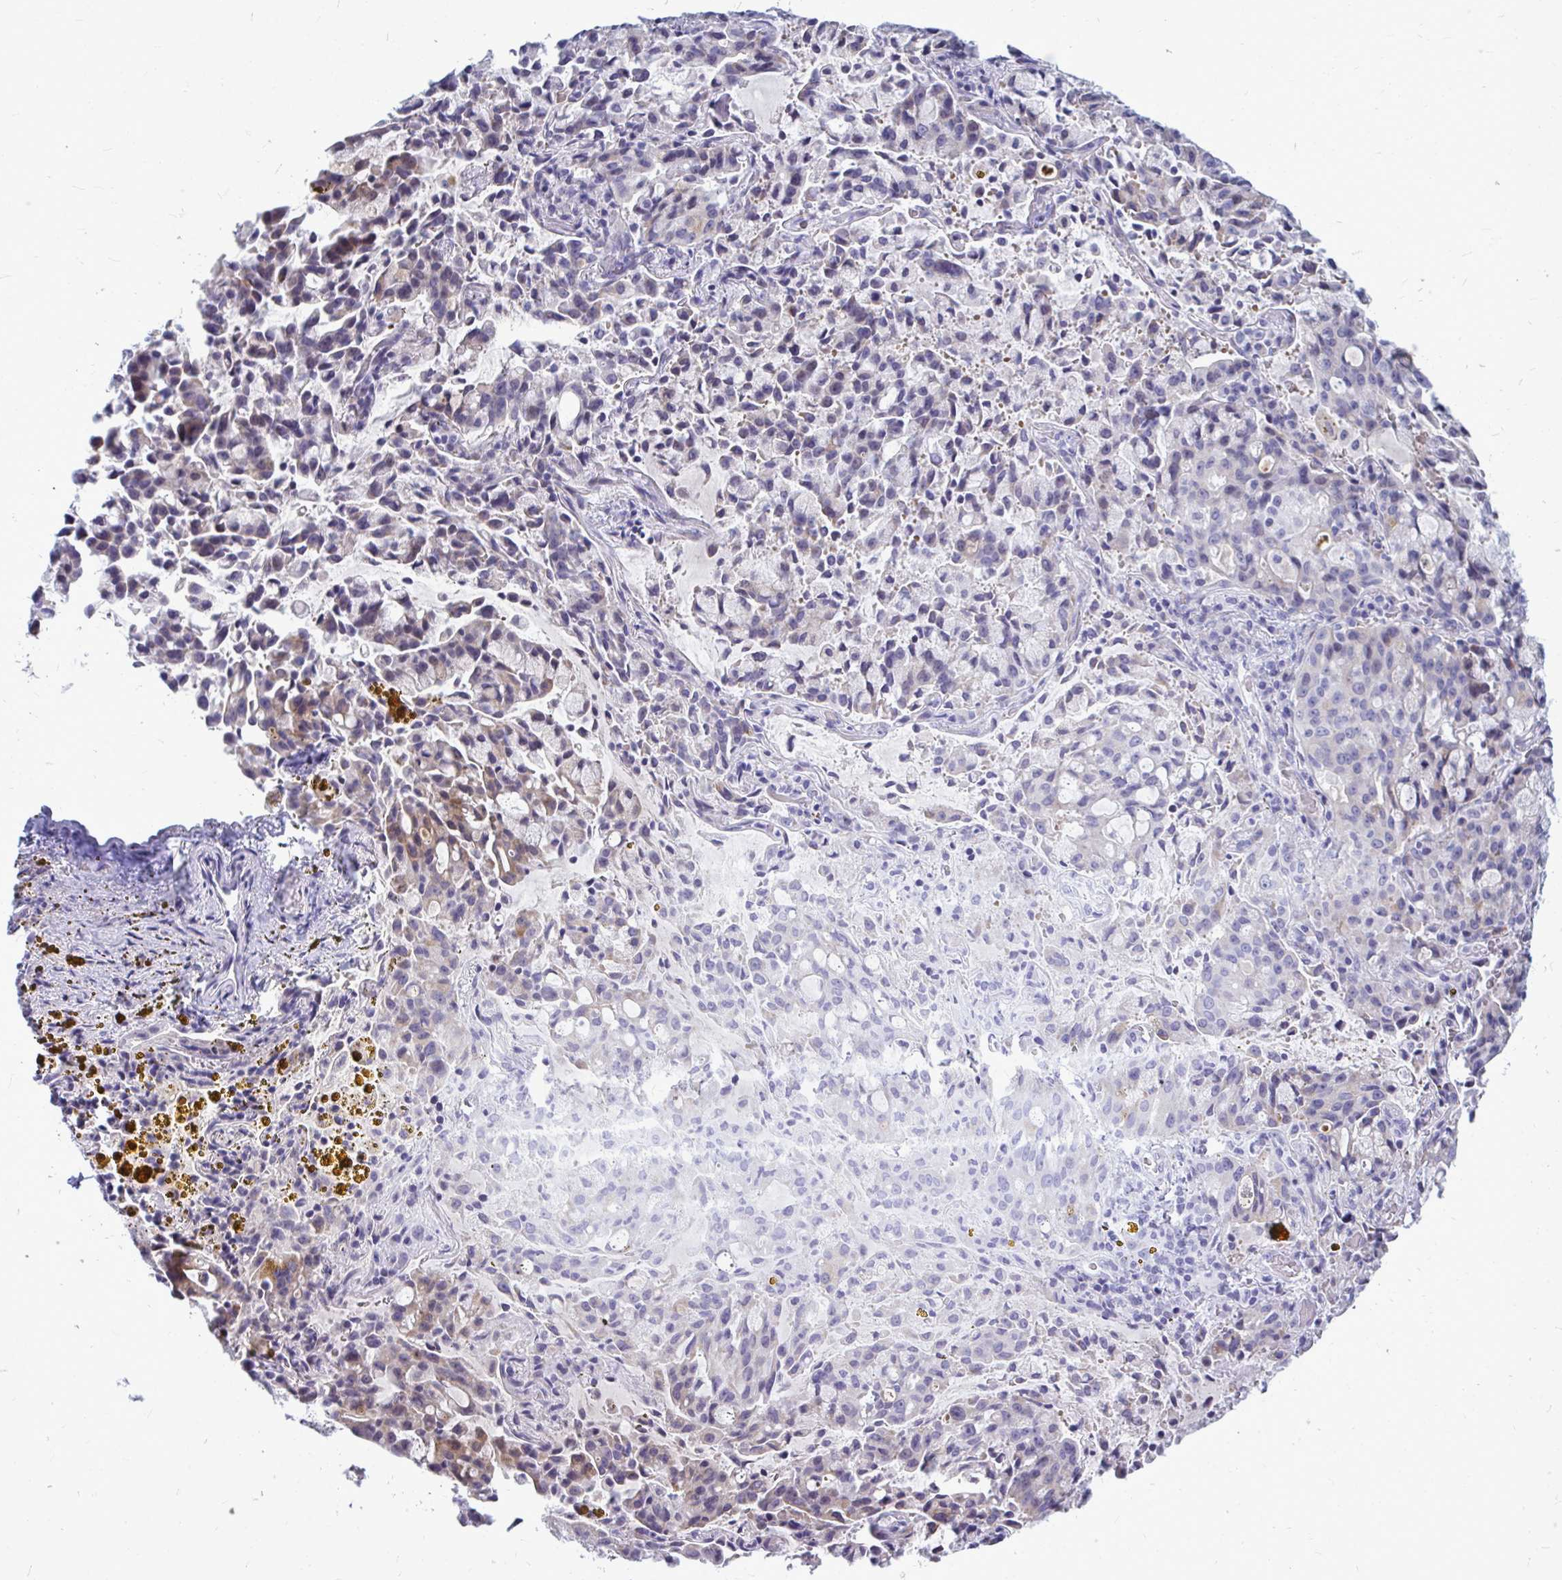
{"staining": {"intensity": "weak", "quantity": "25%-75%", "location": "cytoplasmic/membranous"}, "tissue": "lung cancer", "cell_type": "Tumor cells", "image_type": "cancer", "snomed": [{"axis": "morphology", "description": "Adenocarcinoma, NOS"}, {"axis": "topography", "description": "Lung"}], "caption": "Immunohistochemistry (IHC) staining of adenocarcinoma (lung), which displays low levels of weak cytoplasmic/membranous staining in approximately 25%-75% of tumor cells indicating weak cytoplasmic/membranous protein expression. The staining was performed using DAB (3,3'-diaminobenzidine) (brown) for protein detection and nuclei were counterstained in hematoxylin (blue).", "gene": "ZSCAN25", "patient": {"sex": "female", "age": 44}}